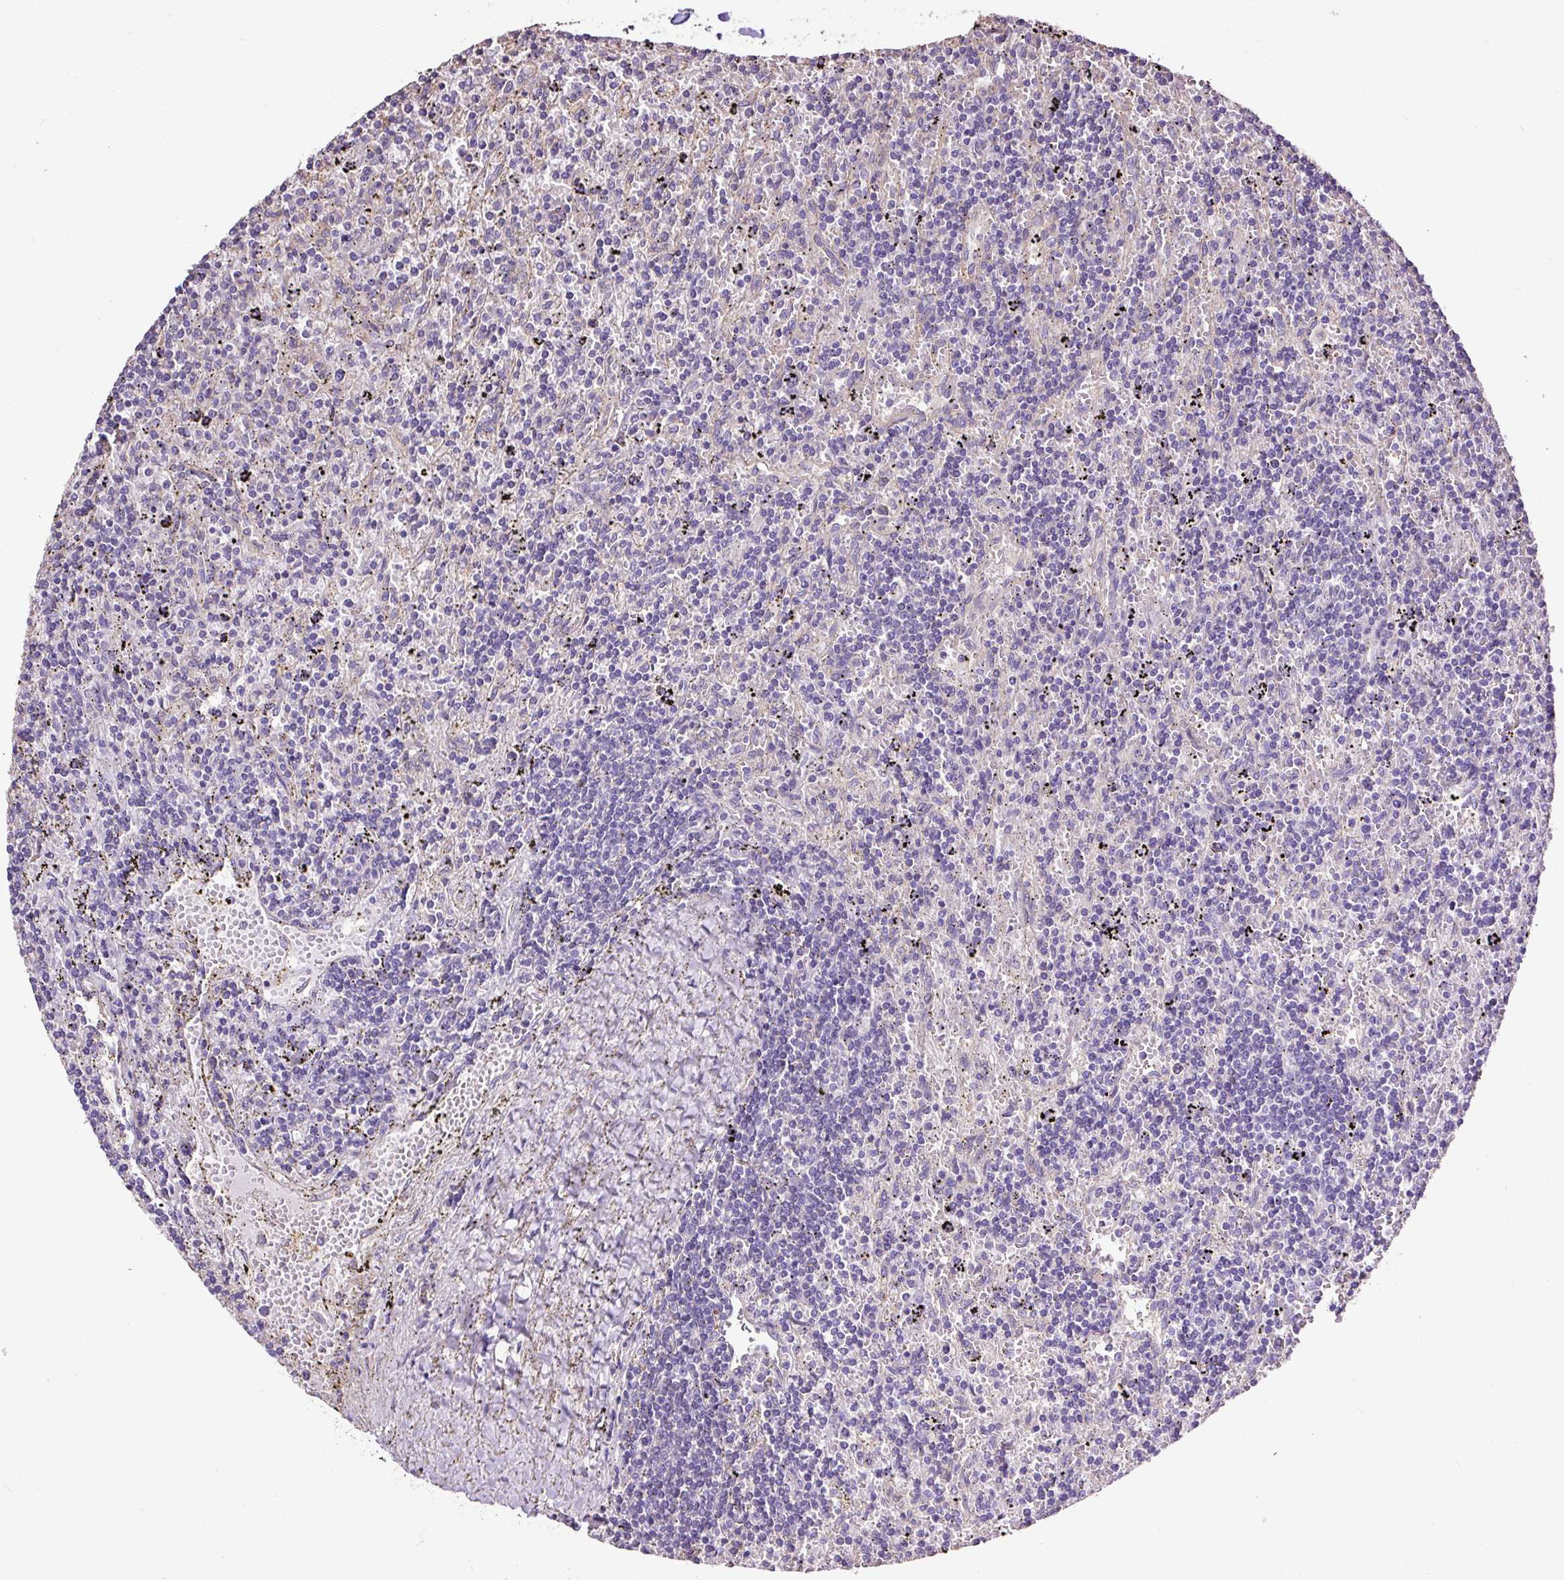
{"staining": {"intensity": "negative", "quantity": "none", "location": "none"}, "tissue": "lymphoma", "cell_type": "Tumor cells", "image_type": "cancer", "snomed": [{"axis": "morphology", "description": "Malignant lymphoma, non-Hodgkin's type, Low grade"}, {"axis": "topography", "description": "Spleen"}], "caption": "Tumor cells are negative for protein expression in human low-grade malignant lymphoma, non-Hodgkin's type.", "gene": "PDIA2", "patient": {"sex": "male", "age": 76}}